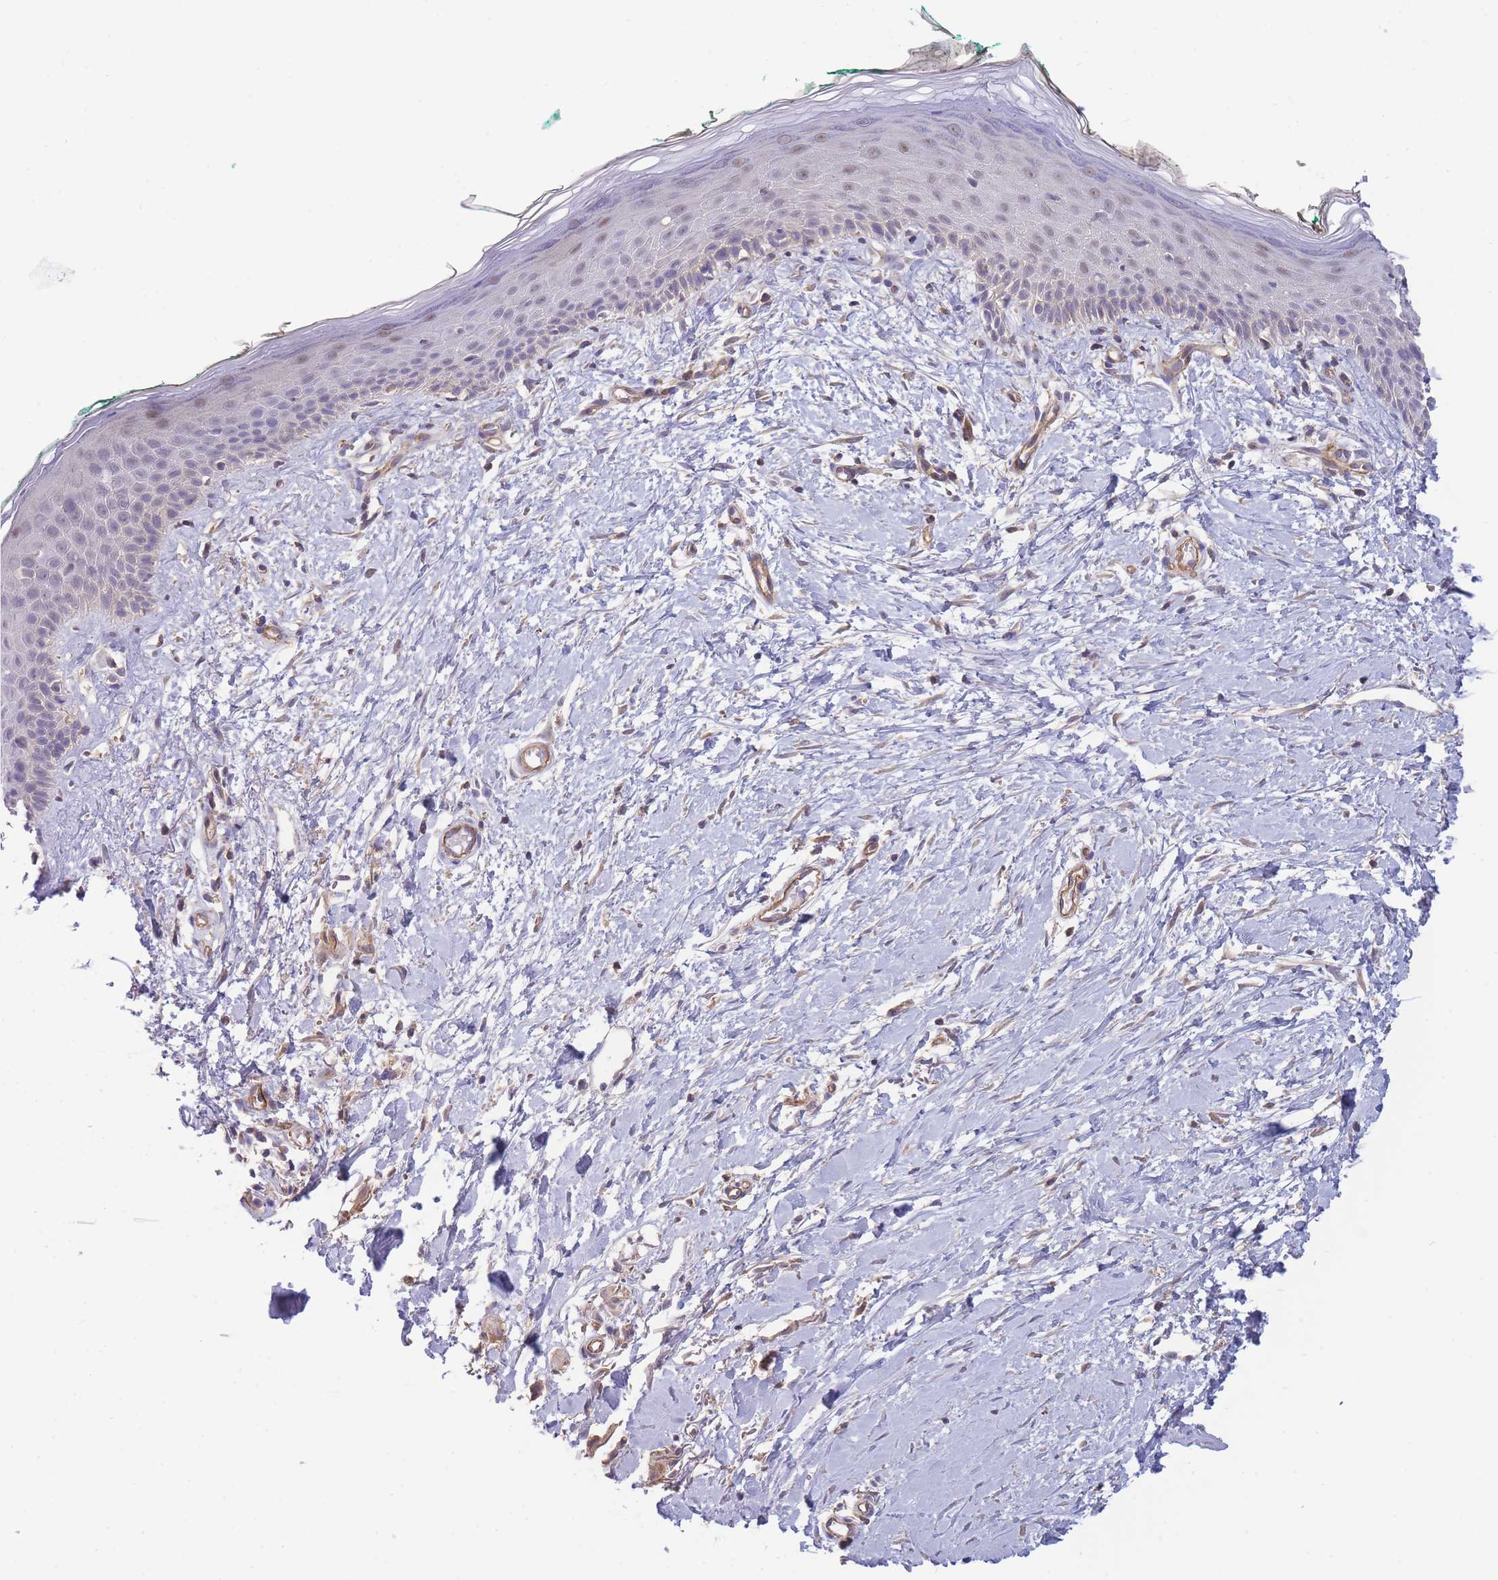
{"staining": {"intensity": "weak", "quantity": "25%-75%", "location": "cytoplasmic/membranous"}, "tissue": "skin", "cell_type": "Fibroblasts", "image_type": "normal", "snomed": [{"axis": "morphology", "description": "Normal tissue, NOS"}, {"axis": "morphology", "description": "Malignant melanoma, NOS"}, {"axis": "topography", "description": "Skin"}], "caption": "Protein expression analysis of unremarkable human skin reveals weak cytoplasmic/membranous positivity in approximately 25%-75% of fibroblasts.", "gene": "NDUFAF5", "patient": {"sex": "male", "age": 62}}